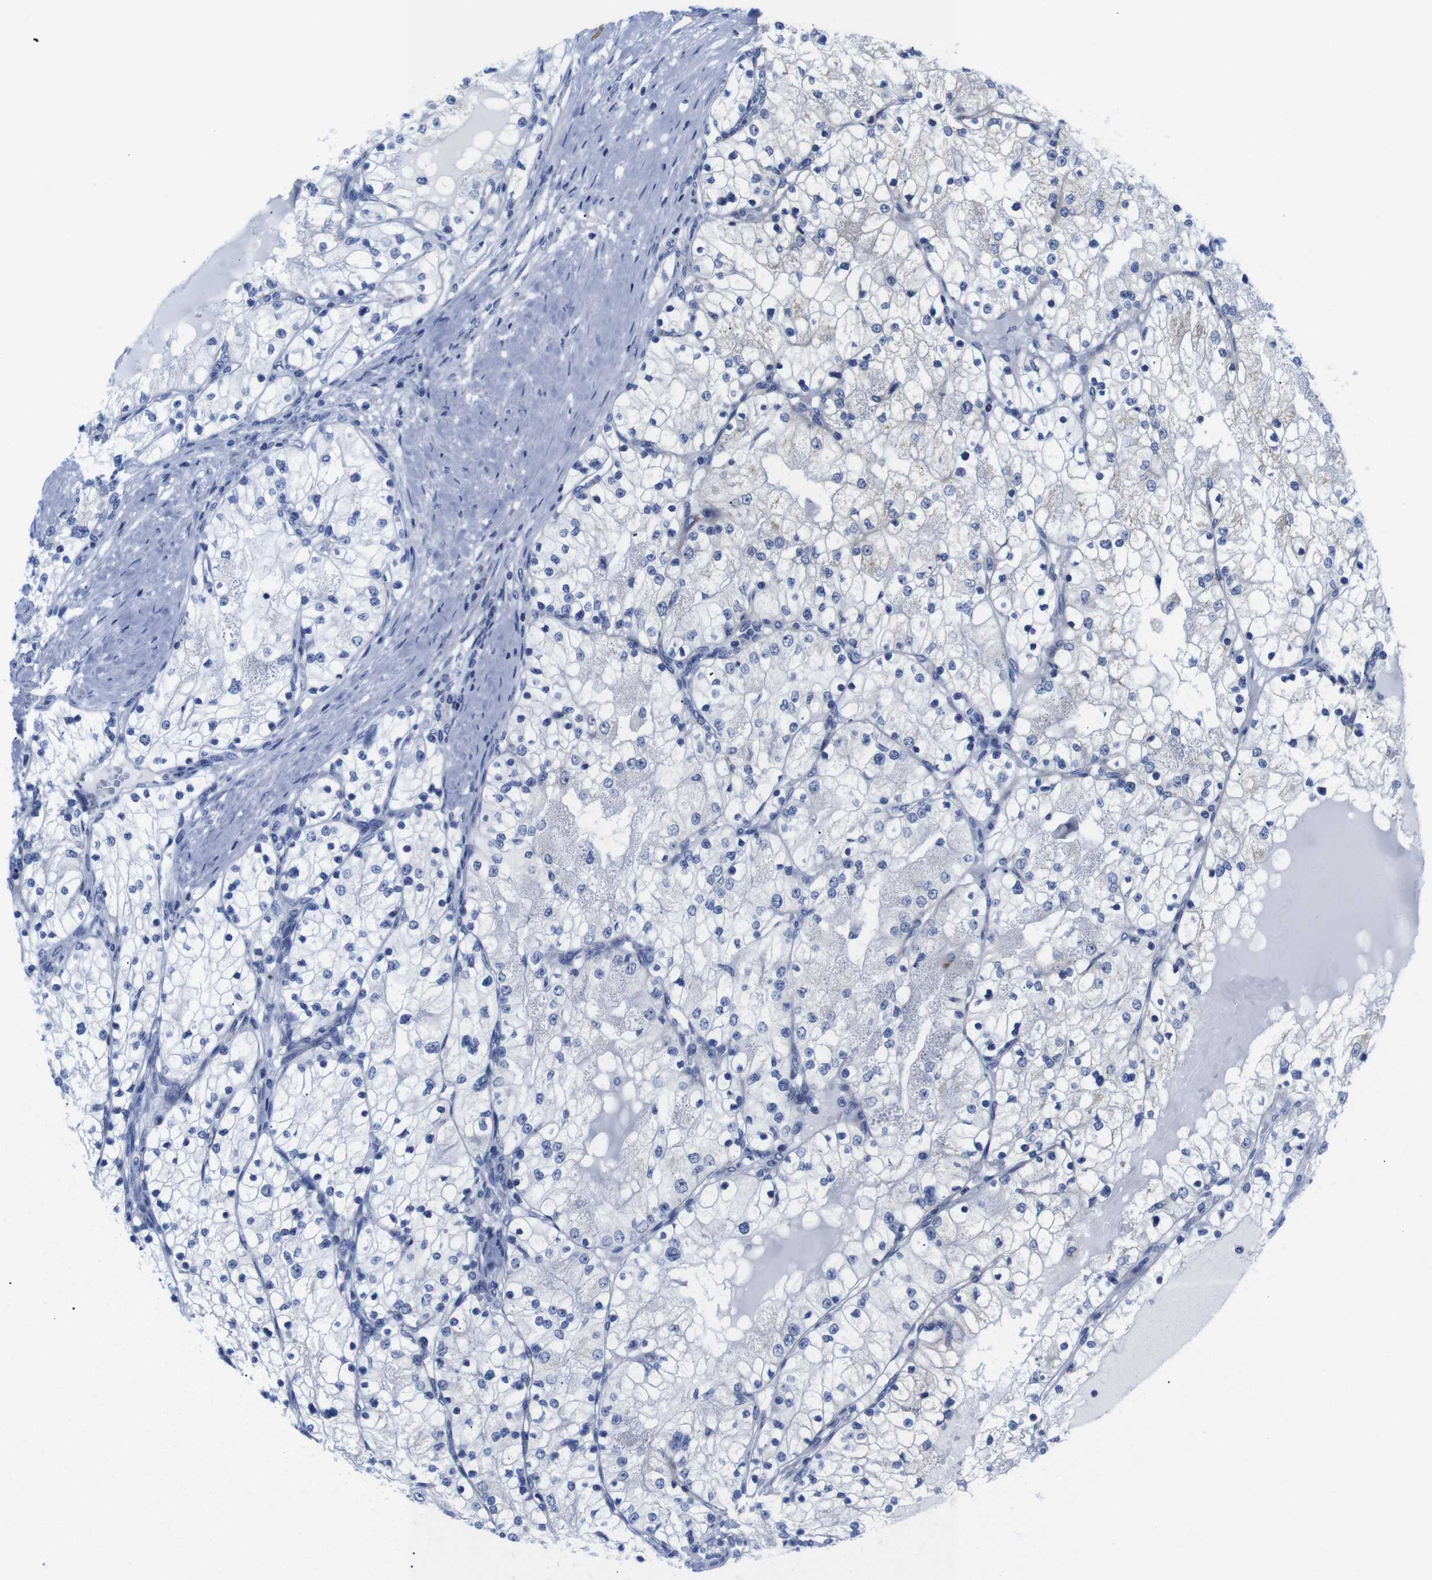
{"staining": {"intensity": "negative", "quantity": "none", "location": "none"}, "tissue": "renal cancer", "cell_type": "Tumor cells", "image_type": "cancer", "snomed": [{"axis": "morphology", "description": "Adenocarcinoma, NOS"}, {"axis": "topography", "description": "Kidney"}], "caption": "Tumor cells are negative for brown protein staining in renal cancer.", "gene": "LRRC55", "patient": {"sex": "male", "age": 68}}